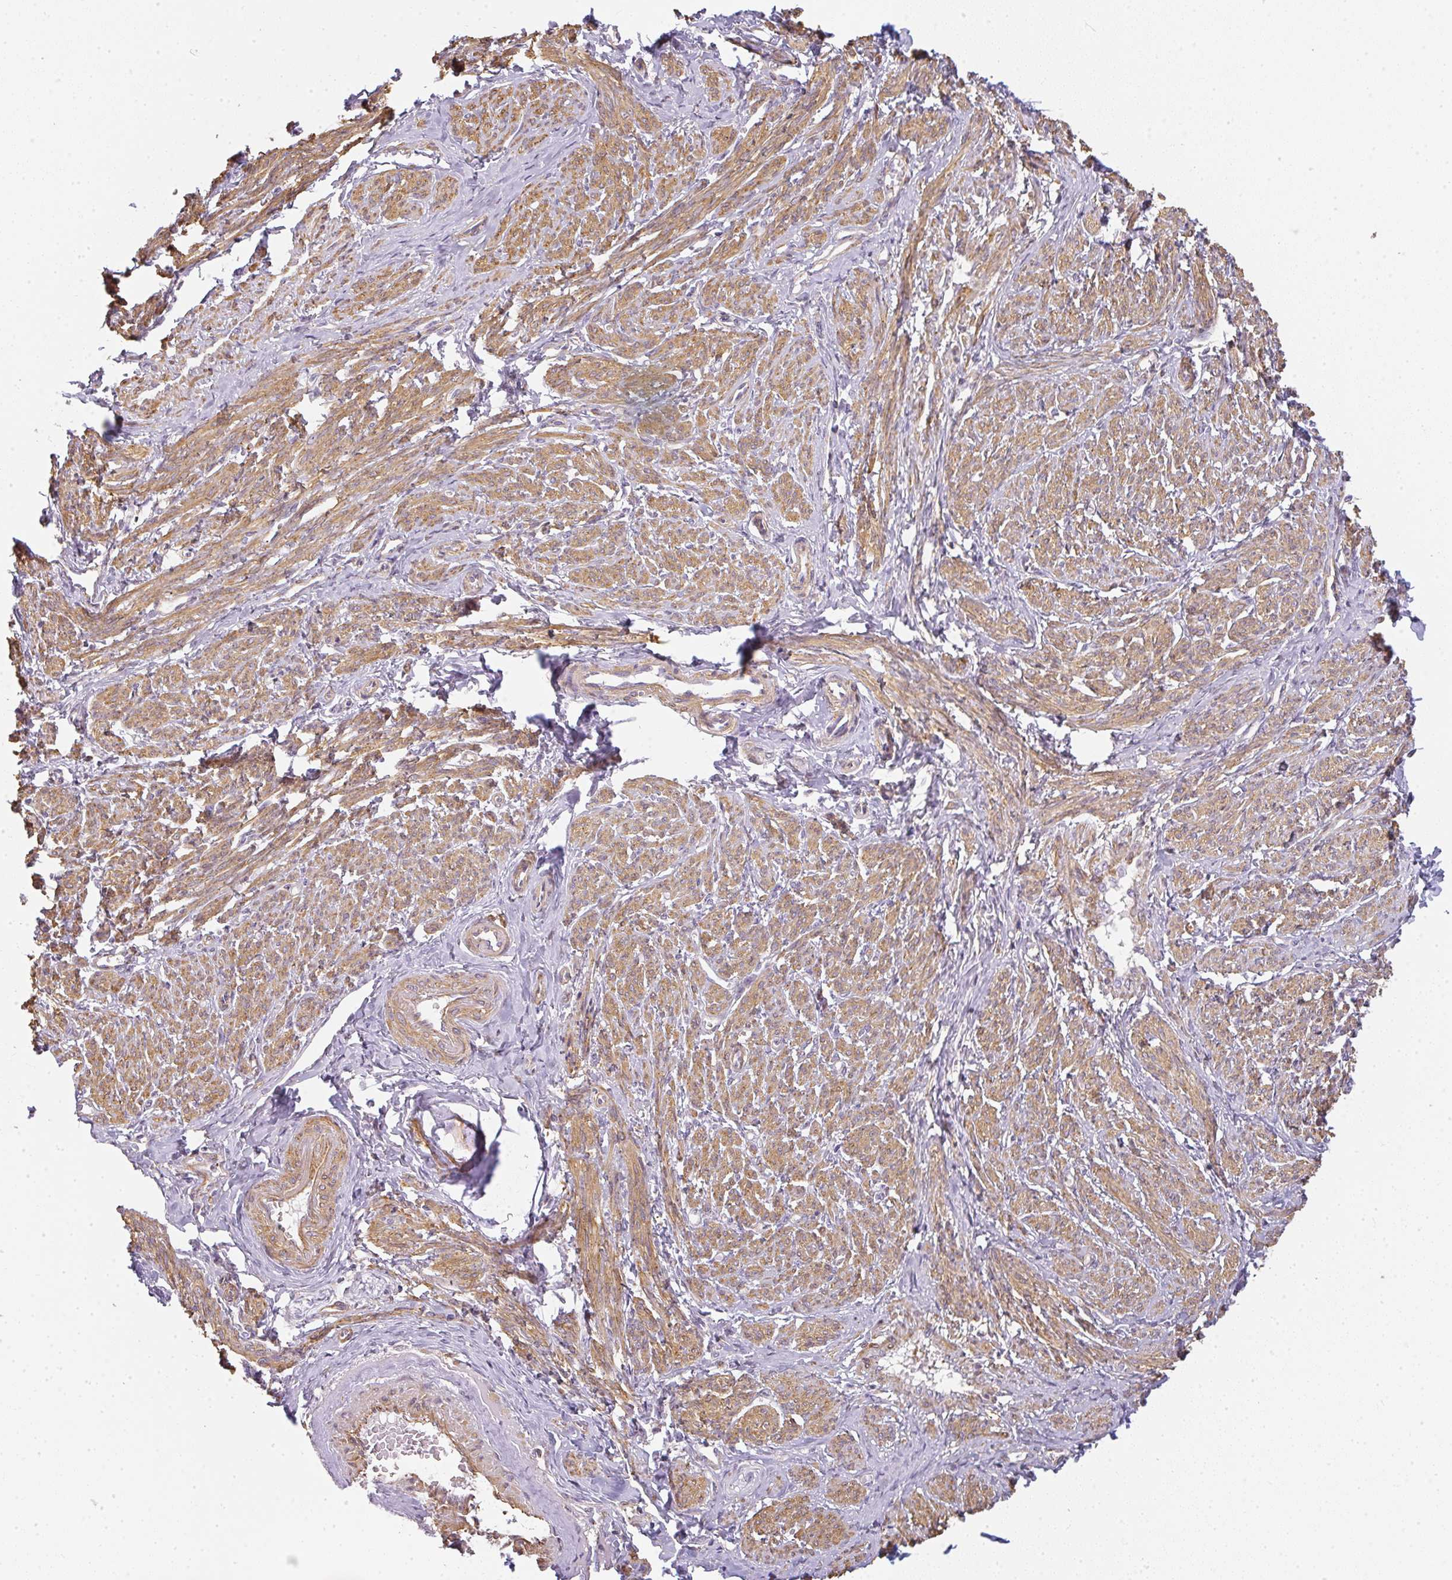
{"staining": {"intensity": "moderate", "quantity": ">75%", "location": "cytoplasmic/membranous"}, "tissue": "smooth muscle", "cell_type": "Smooth muscle cells", "image_type": "normal", "snomed": [{"axis": "morphology", "description": "Normal tissue, NOS"}, {"axis": "topography", "description": "Smooth muscle"}], "caption": "Smooth muscle stained for a protein (brown) shows moderate cytoplasmic/membranous positive staining in about >75% of smooth muscle cells.", "gene": "SULF1", "patient": {"sex": "female", "age": 65}}